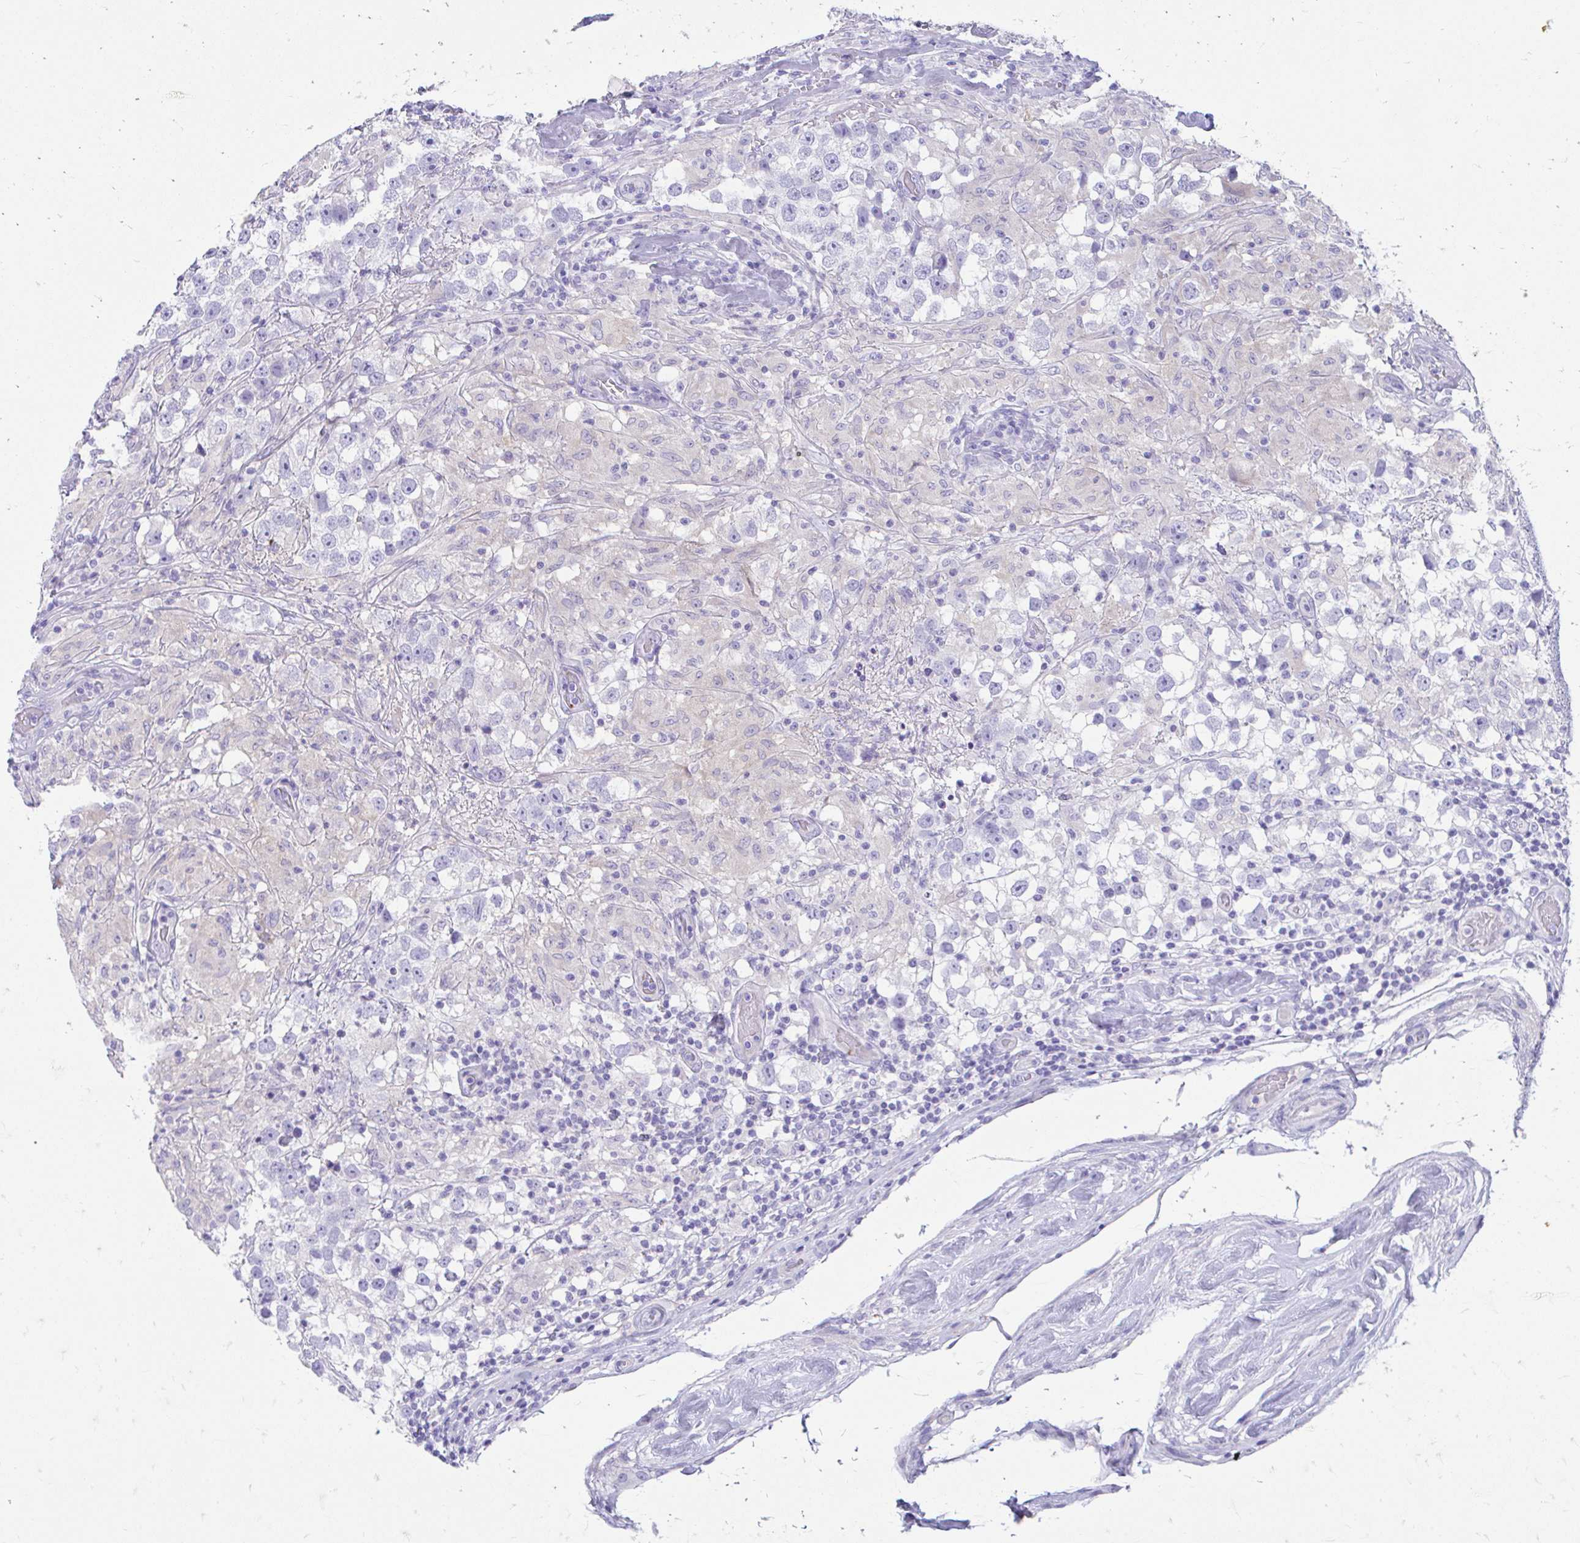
{"staining": {"intensity": "negative", "quantity": "none", "location": "none"}, "tissue": "testis cancer", "cell_type": "Tumor cells", "image_type": "cancer", "snomed": [{"axis": "morphology", "description": "Seminoma, NOS"}, {"axis": "topography", "description": "Testis"}], "caption": "Tumor cells show no significant protein expression in seminoma (testis).", "gene": "KRIT1", "patient": {"sex": "male", "age": 46}}